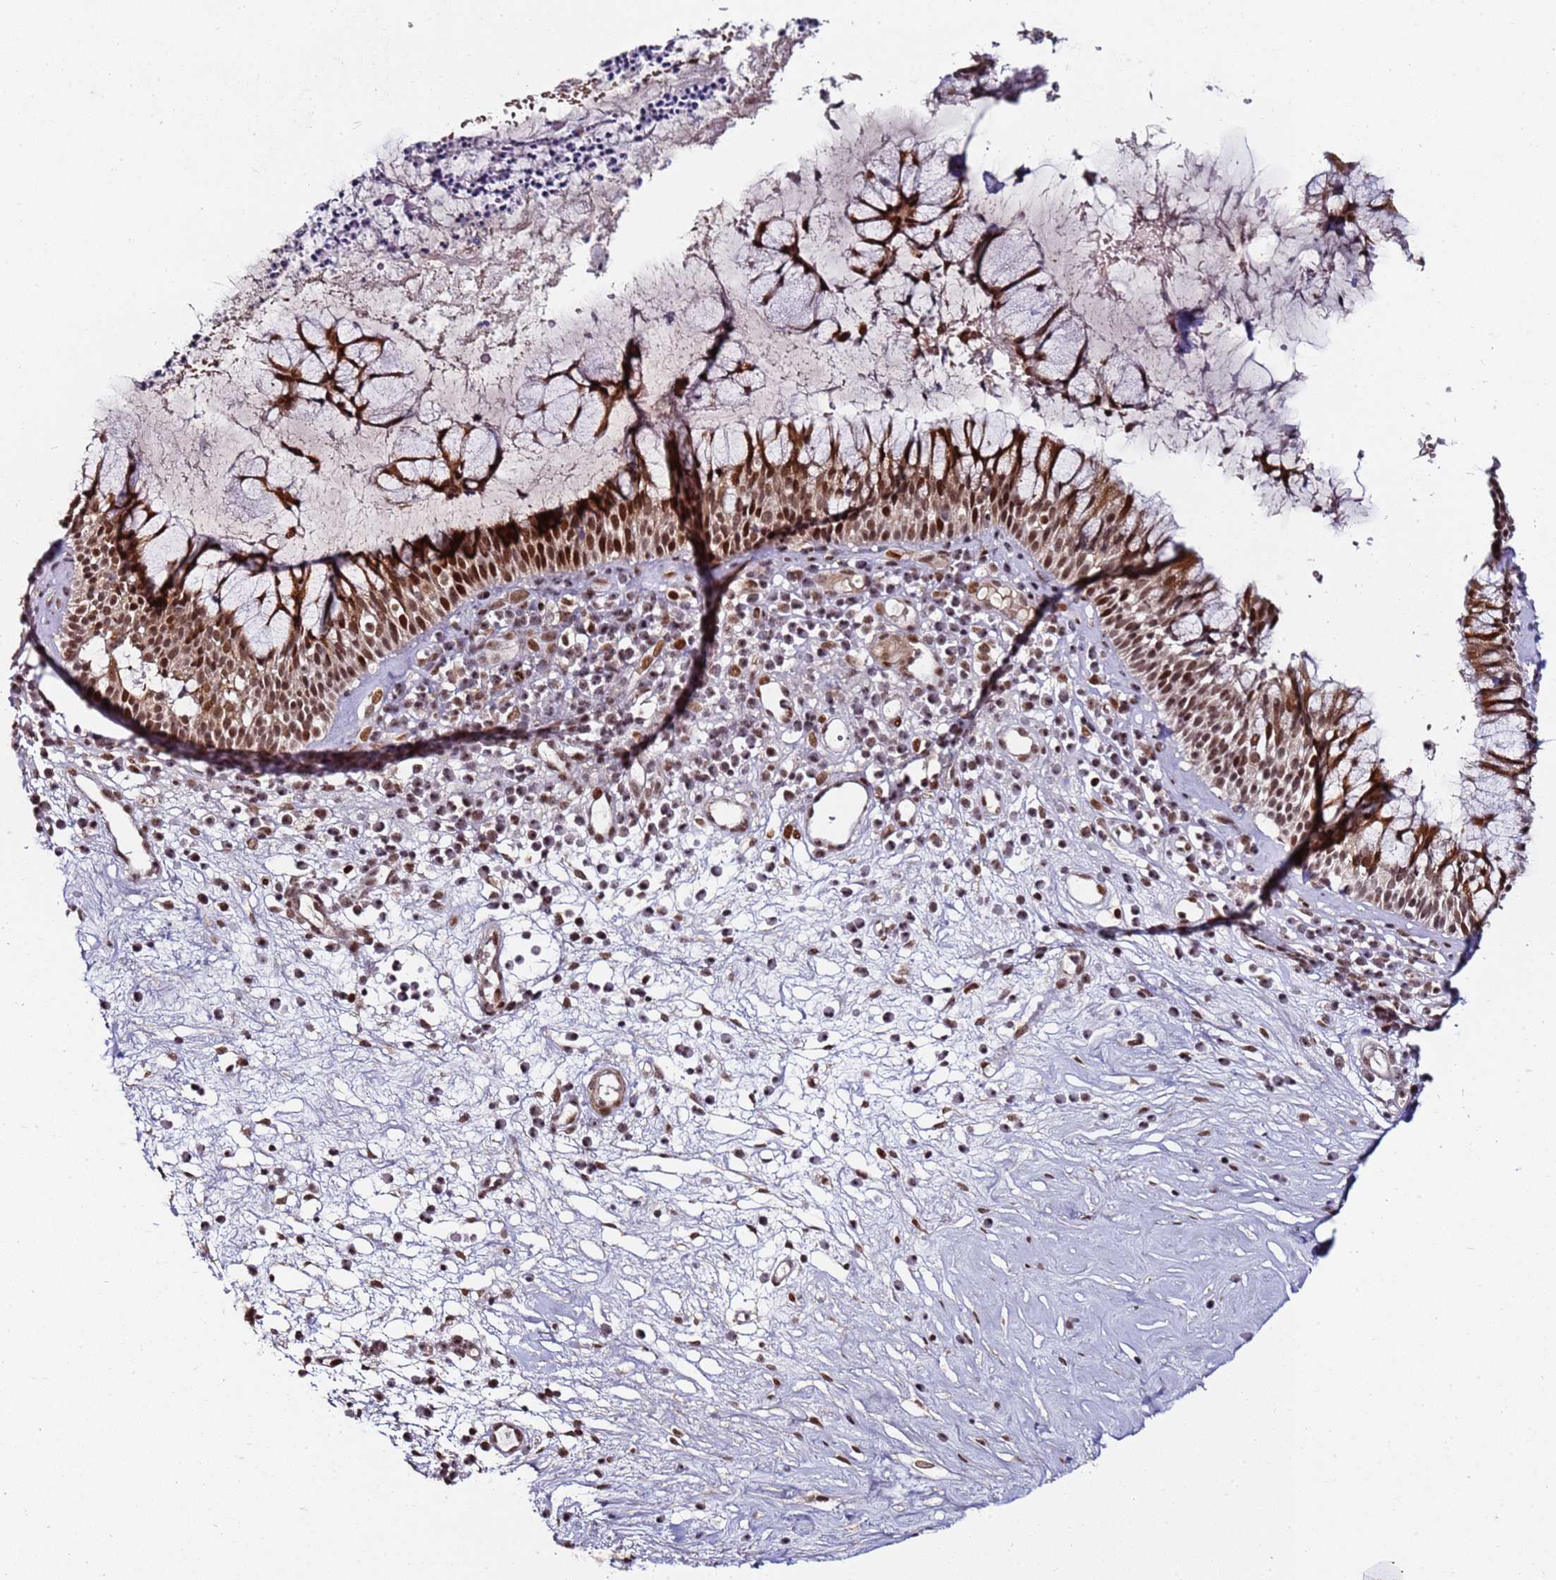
{"staining": {"intensity": "strong", "quantity": ">75%", "location": "cytoplasmic/membranous,nuclear"}, "tissue": "nasopharynx", "cell_type": "Respiratory epithelial cells", "image_type": "normal", "snomed": [{"axis": "morphology", "description": "Normal tissue, NOS"}, {"axis": "morphology", "description": "Inflammation, NOS"}, {"axis": "topography", "description": "Nasopharynx"}], "caption": "A high-resolution photomicrograph shows immunohistochemistry staining of unremarkable nasopharynx, which shows strong cytoplasmic/membranous,nuclear expression in approximately >75% of respiratory epithelial cells.", "gene": "PPM1H", "patient": {"sex": "male", "age": 70}}